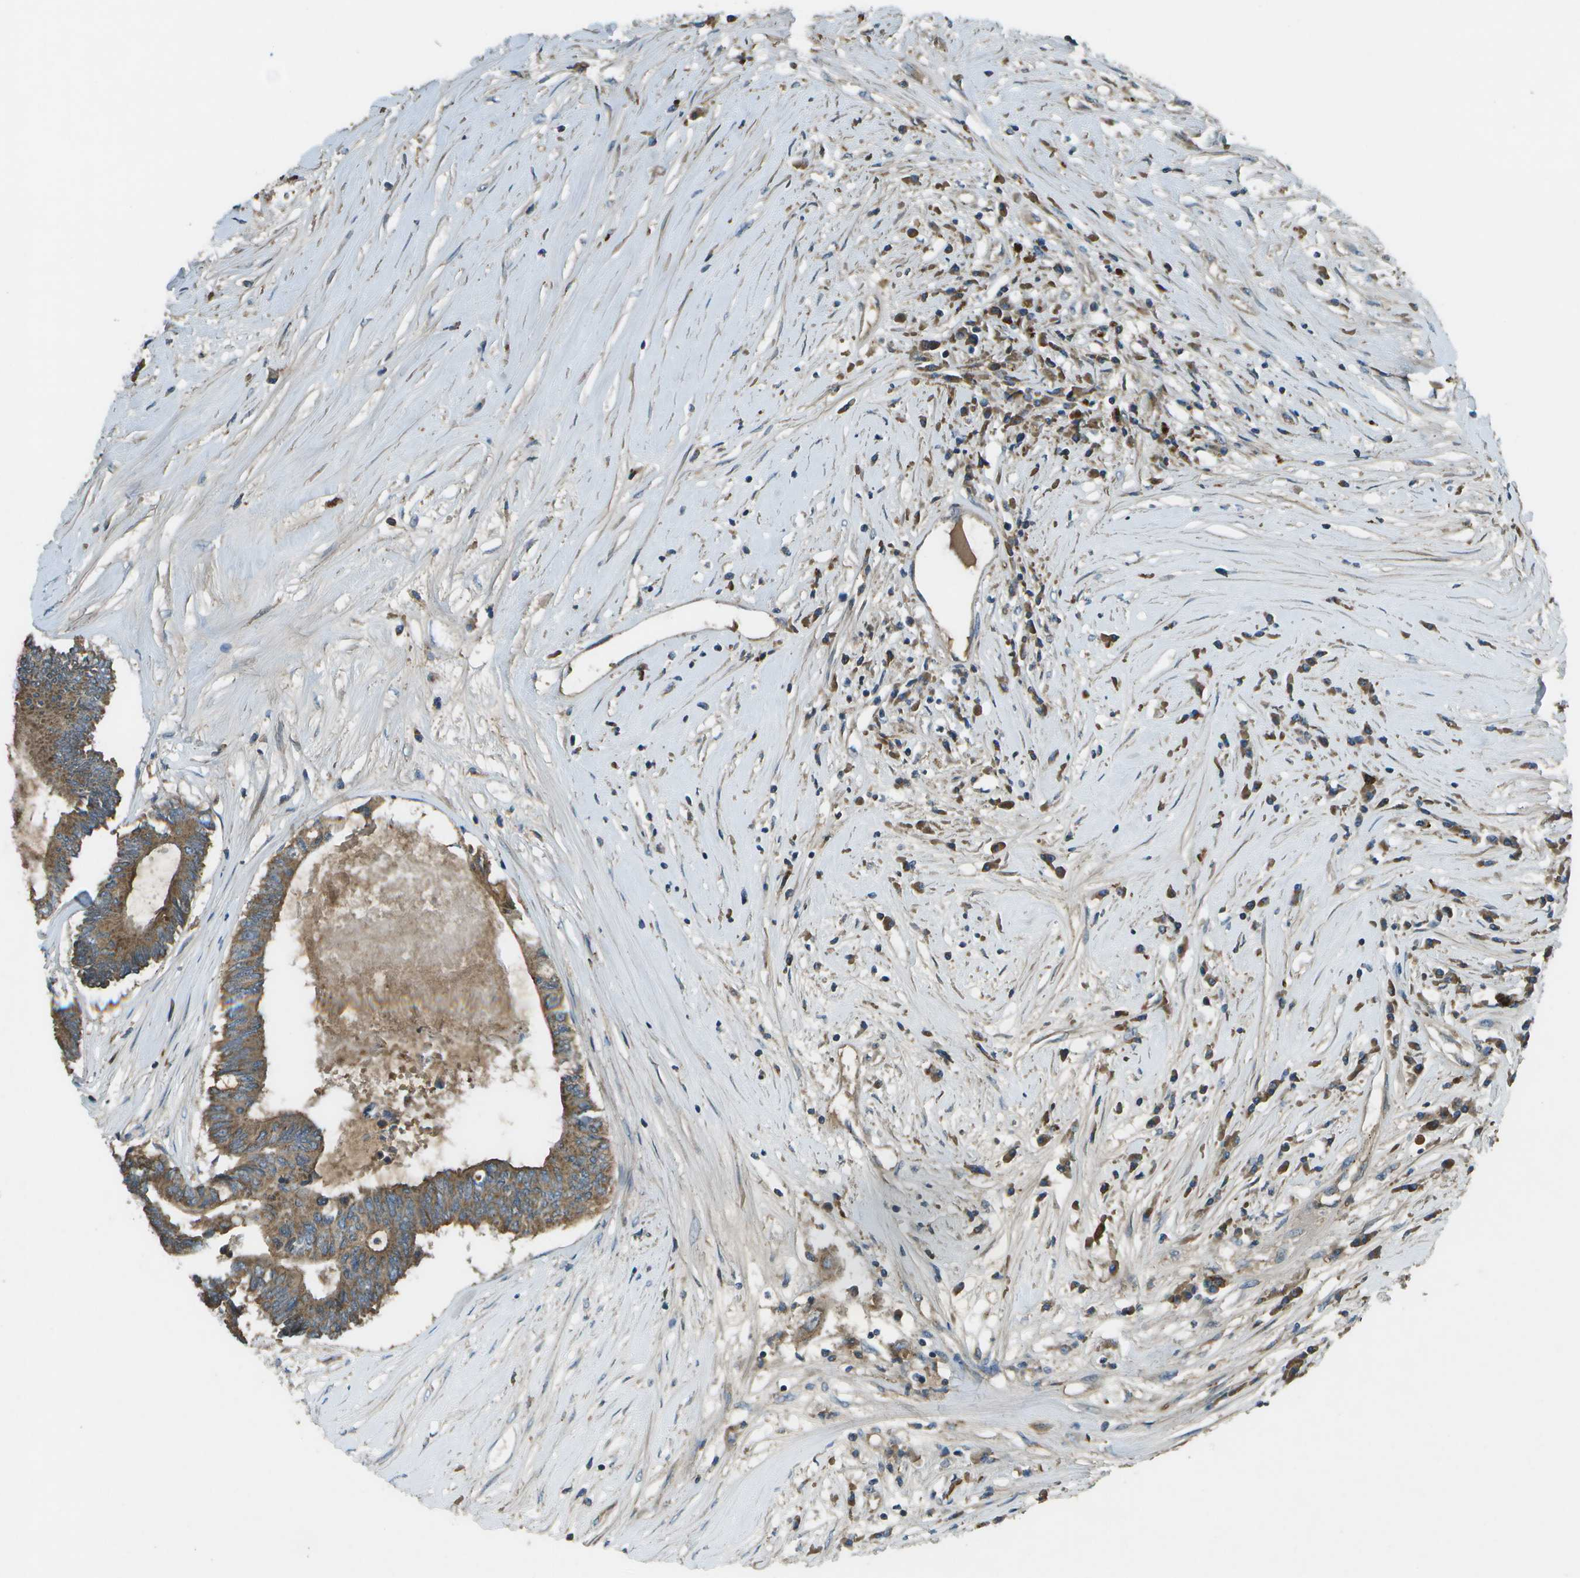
{"staining": {"intensity": "moderate", "quantity": ">75%", "location": "cytoplasmic/membranous"}, "tissue": "colorectal cancer", "cell_type": "Tumor cells", "image_type": "cancer", "snomed": [{"axis": "morphology", "description": "Adenocarcinoma, NOS"}, {"axis": "topography", "description": "Rectum"}], "caption": "Protein staining shows moderate cytoplasmic/membranous staining in approximately >75% of tumor cells in colorectal cancer.", "gene": "PXYLP1", "patient": {"sex": "male", "age": 63}}